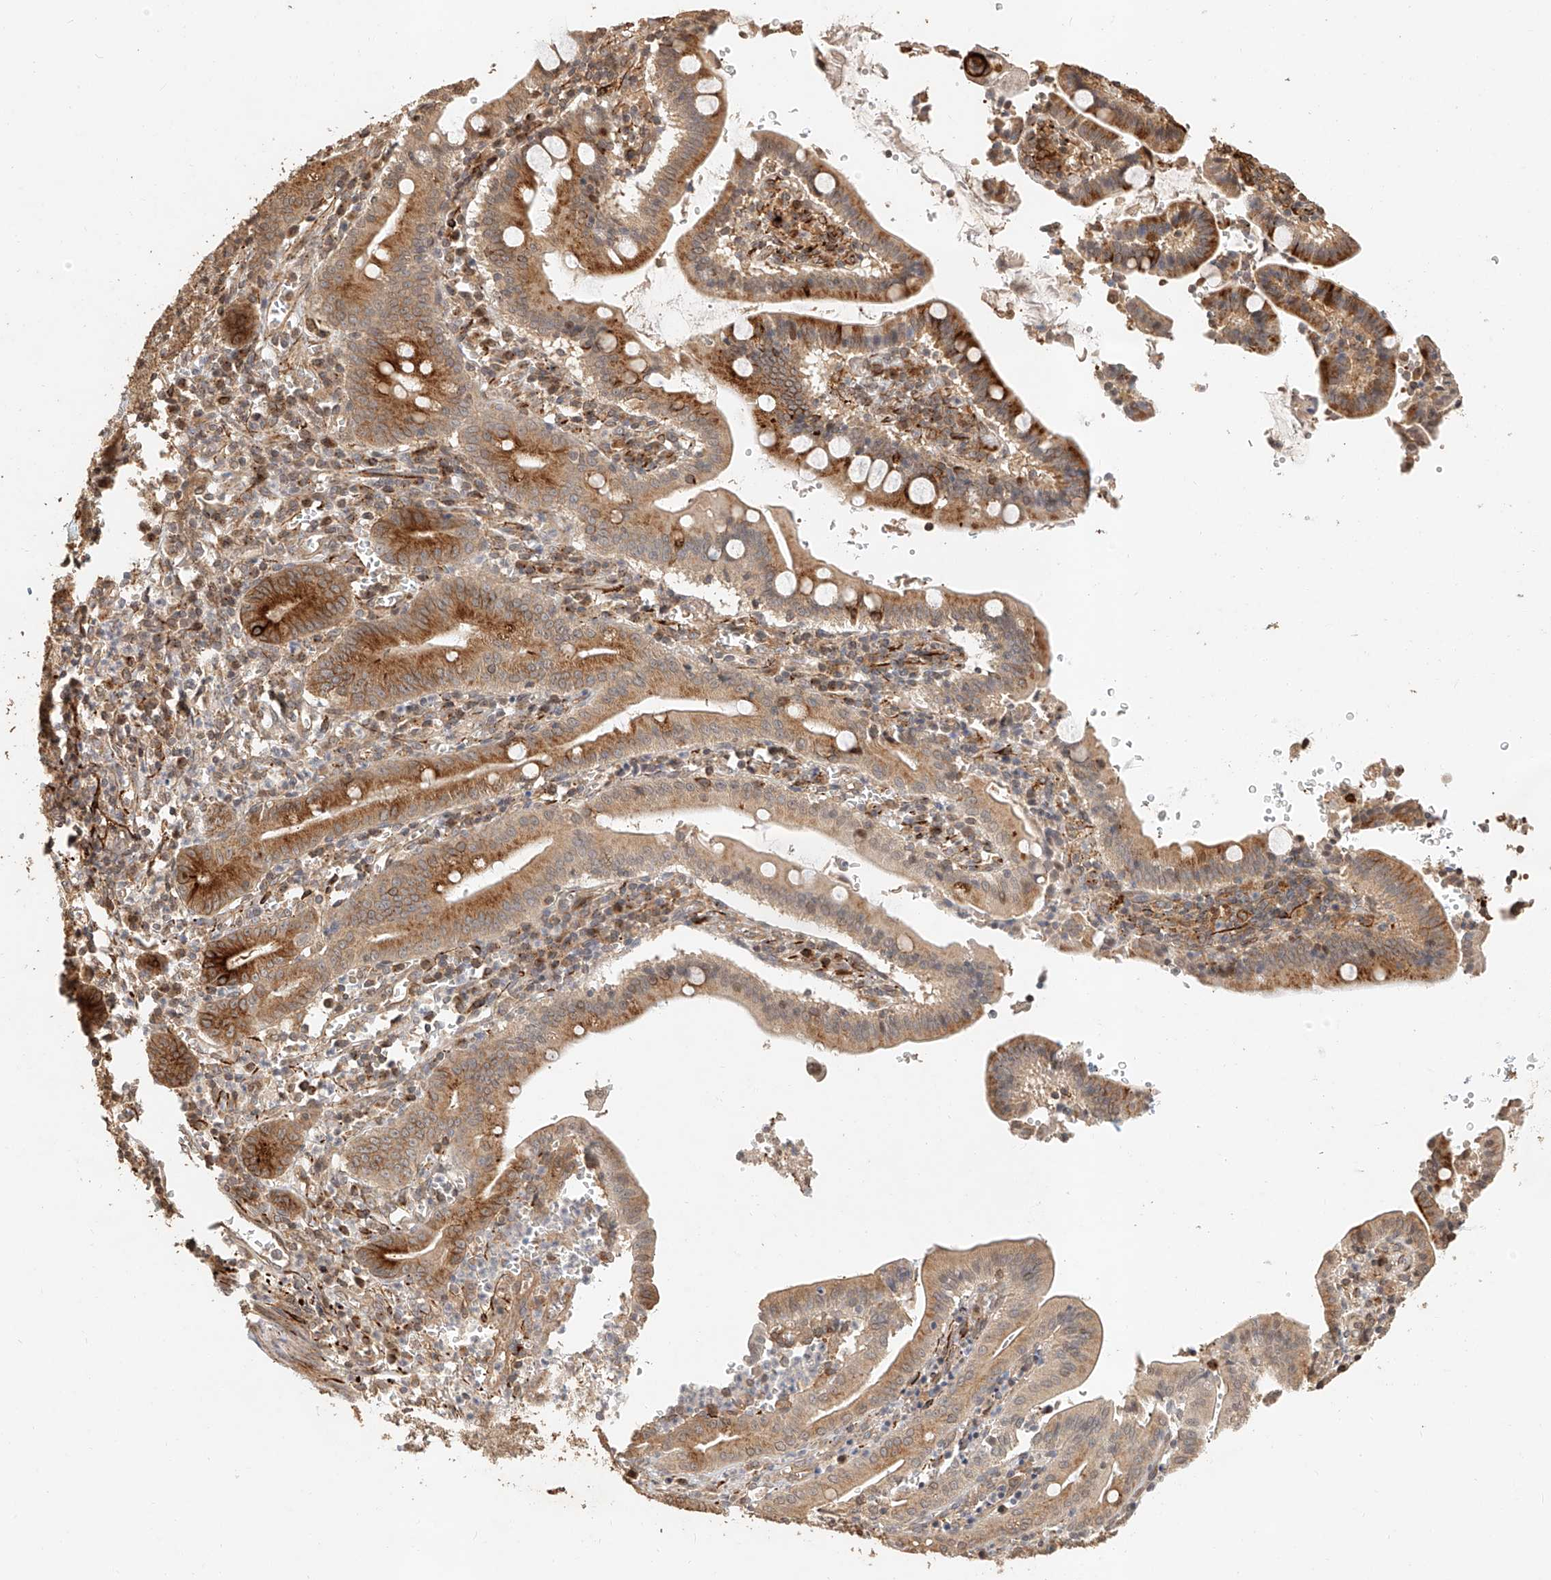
{"staining": {"intensity": "strong", "quantity": ">75%", "location": "cytoplasmic/membranous"}, "tissue": "pancreatic cancer", "cell_type": "Tumor cells", "image_type": "cancer", "snomed": [{"axis": "morphology", "description": "Adenocarcinoma, NOS"}, {"axis": "topography", "description": "Pancreas"}], "caption": "Immunohistochemical staining of pancreatic cancer (adenocarcinoma) demonstrates high levels of strong cytoplasmic/membranous protein expression in approximately >75% of tumor cells. (brown staining indicates protein expression, while blue staining denotes nuclei).", "gene": "NAP1L1", "patient": {"sex": "male", "age": 70}}